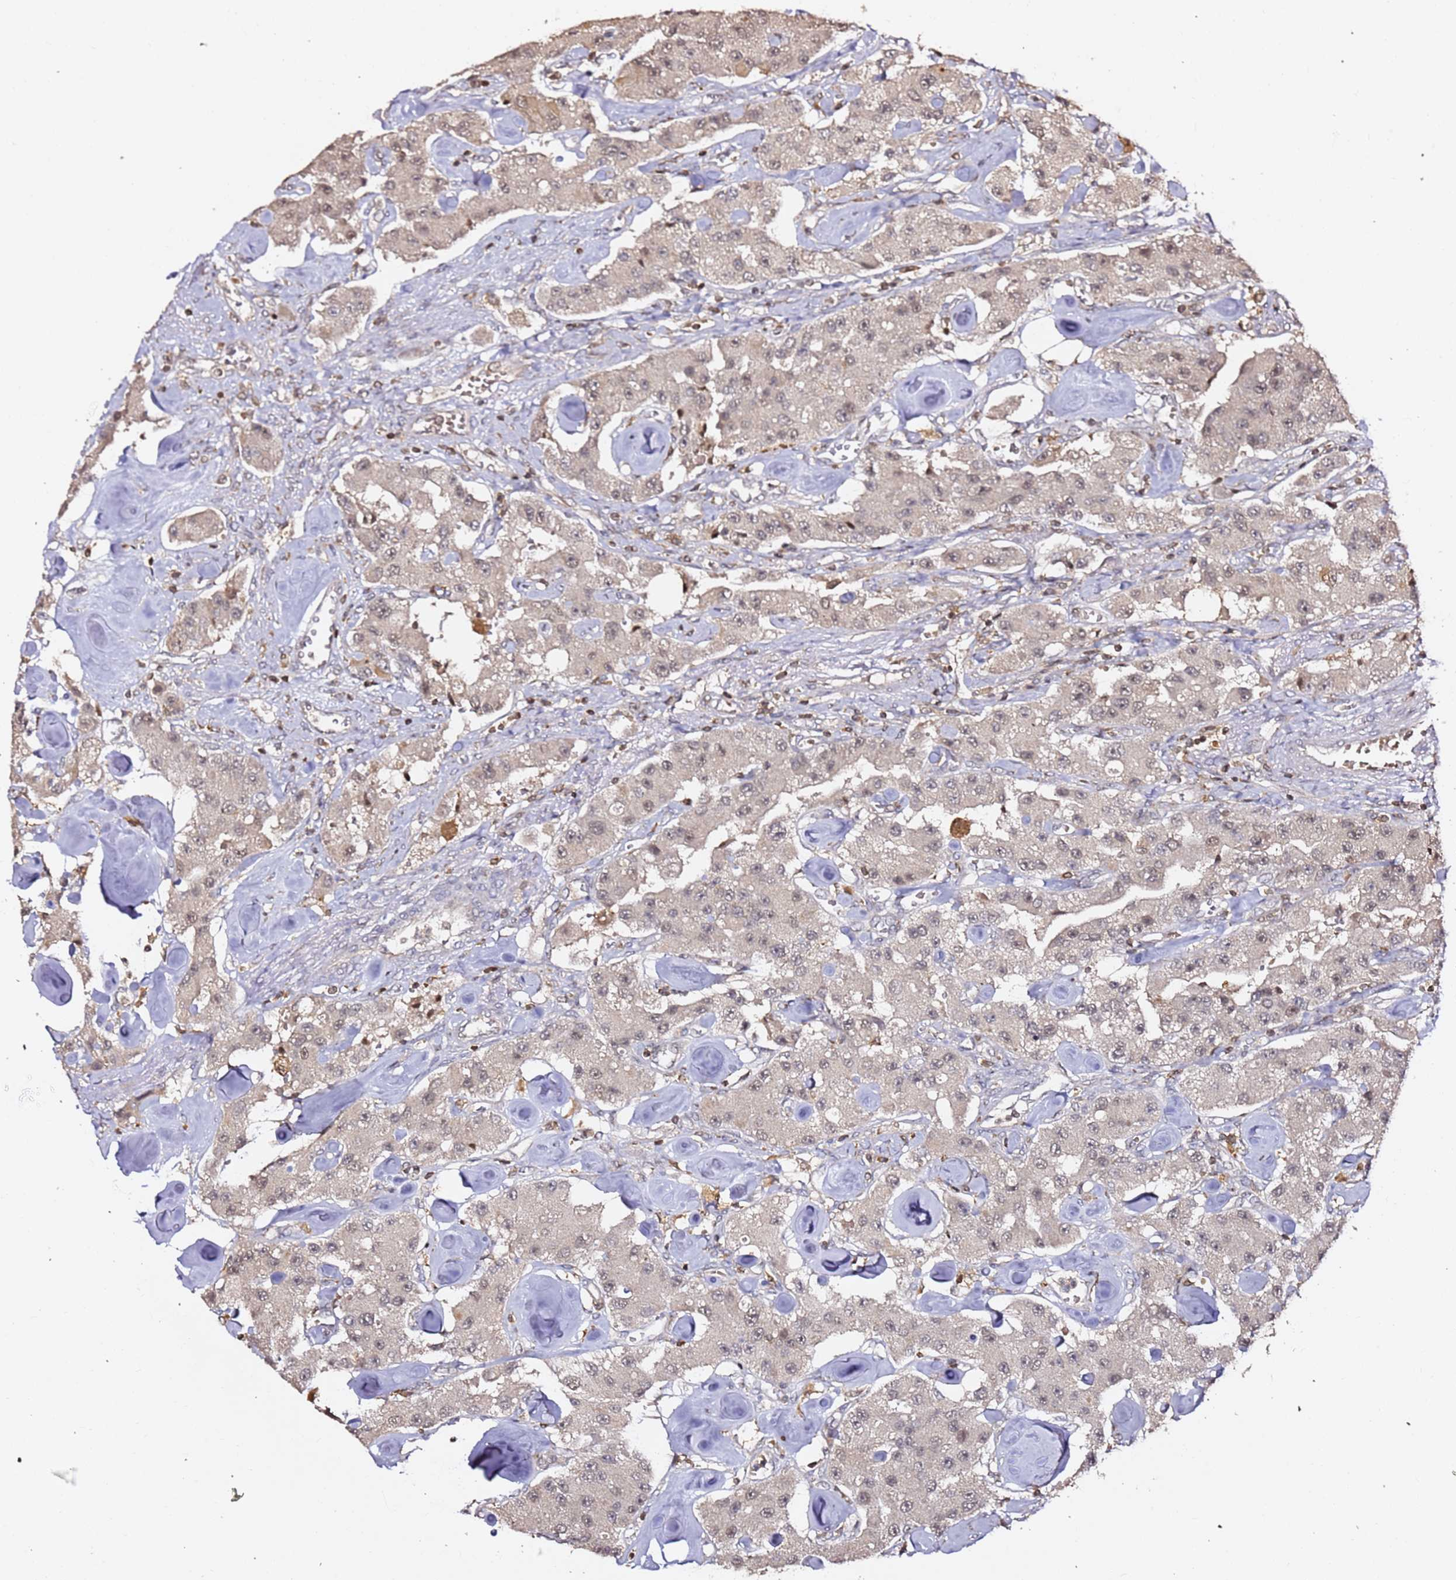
{"staining": {"intensity": "weak", "quantity": "25%-75%", "location": "nuclear"}, "tissue": "carcinoid", "cell_type": "Tumor cells", "image_type": "cancer", "snomed": [{"axis": "morphology", "description": "Carcinoid, malignant, NOS"}, {"axis": "topography", "description": "Pancreas"}], "caption": "Immunohistochemistry of malignant carcinoid displays low levels of weak nuclear positivity in approximately 25%-75% of tumor cells.", "gene": "OR5V1", "patient": {"sex": "male", "age": 41}}